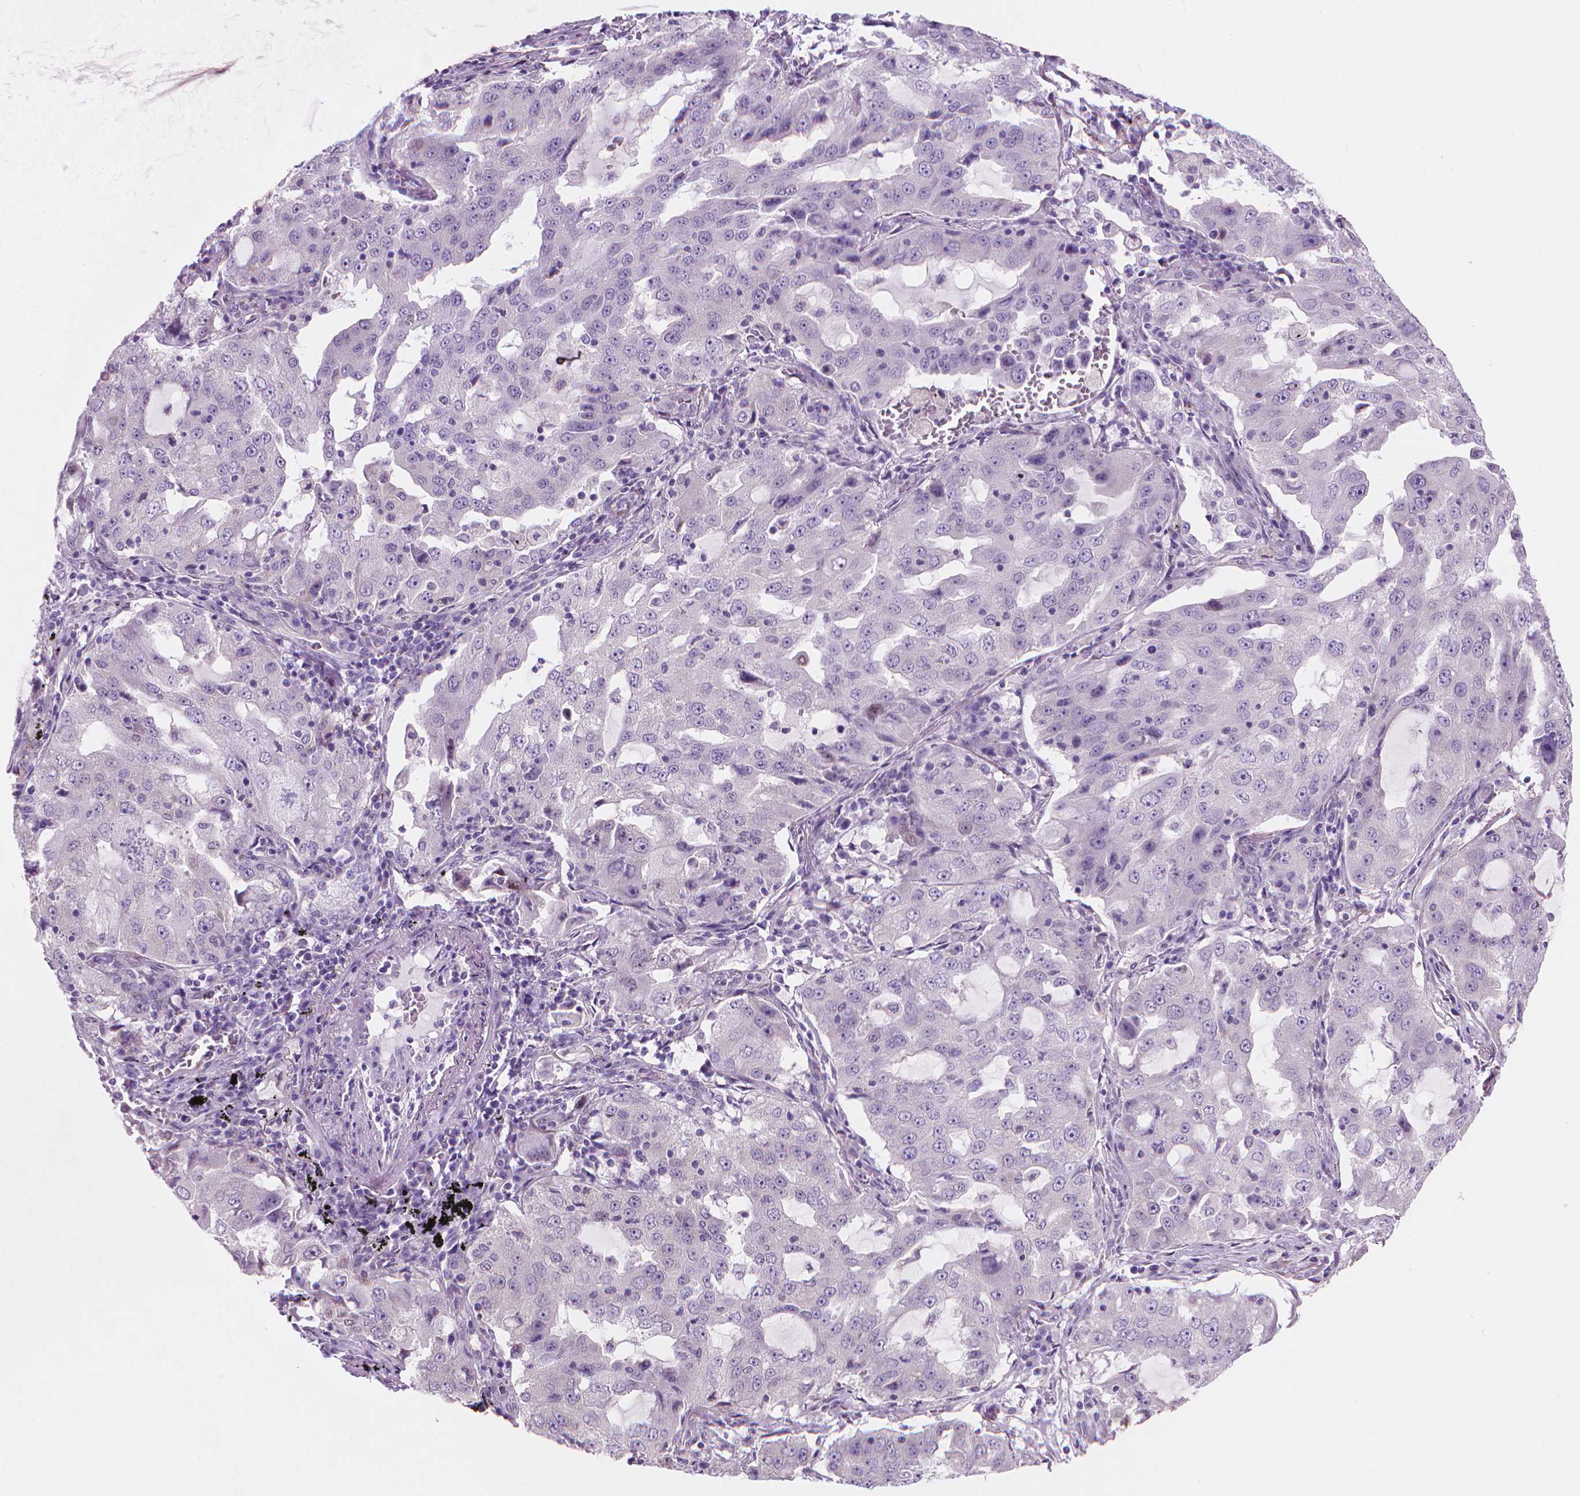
{"staining": {"intensity": "negative", "quantity": "none", "location": "none"}, "tissue": "lung cancer", "cell_type": "Tumor cells", "image_type": "cancer", "snomed": [{"axis": "morphology", "description": "Adenocarcinoma, NOS"}, {"axis": "topography", "description": "Lung"}], "caption": "Immunohistochemistry (IHC) micrograph of human lung adenocarcinoma stained for a protein (brown), which reveals no expression in tumor cells.", "gene": "ENSG00000187186", "patient": {"sex": "female", "age": 61}}